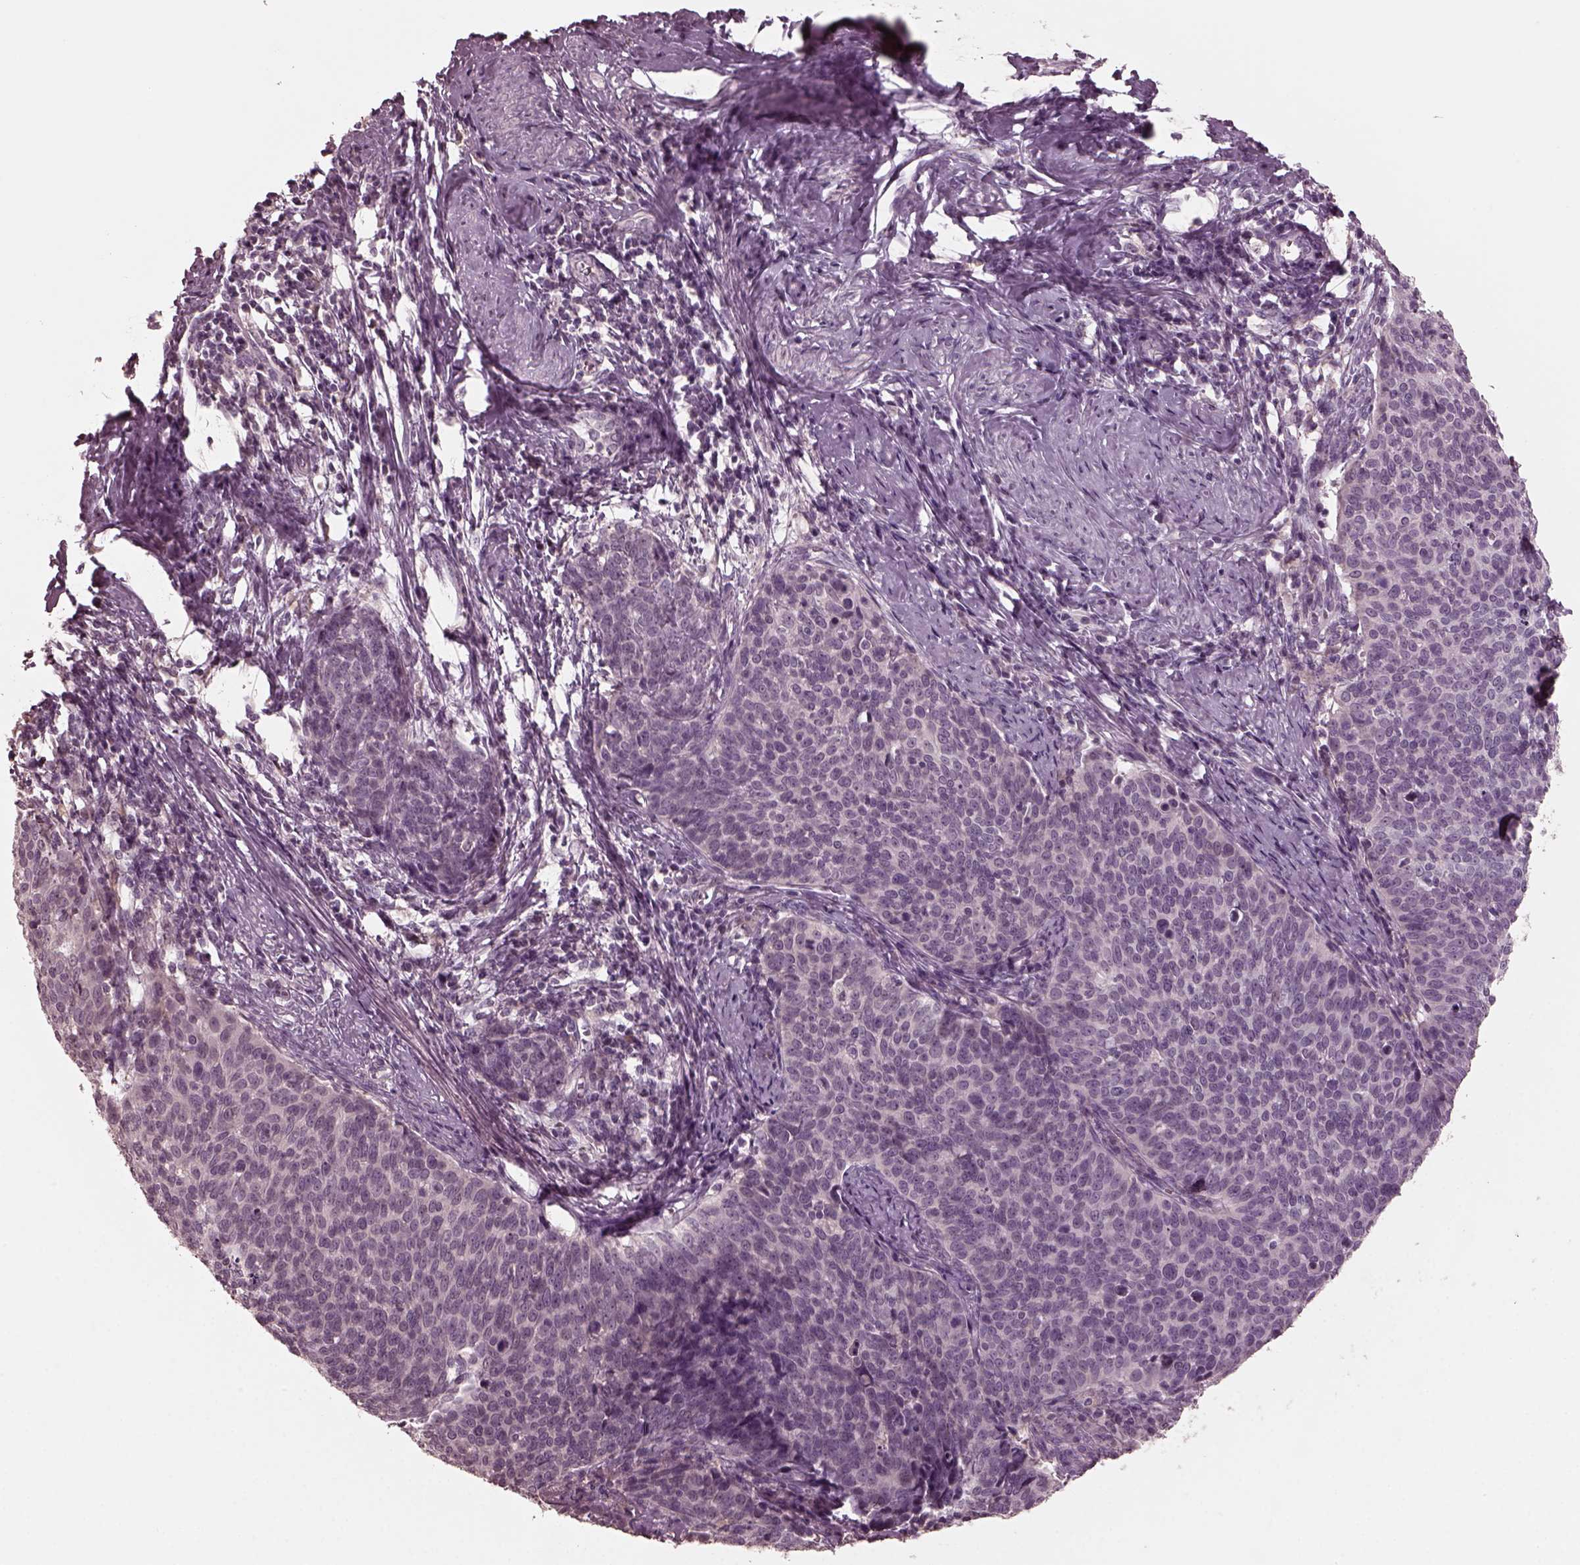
{"staining": {"intensity": "negative", "quantity": "none", "location": "none"}, "tissue": "cervical cancer", "cell_type": "Tumor cells", "image_type": "cancer", "snomed": [{"axis": "morphology", "description": "Normal tissue, NOS"}, {"axis": "morphology", "description": "Squamous cell carcinoma, NOS"}, {"axis": "topography", "description": "Cervix"}], "caption": "The image exhibits no significant positivity in tumor cells of cervical squamous cell carcinoma.", "gene": "RCVRN", "patient": {"sex": "female", "age": 39}}